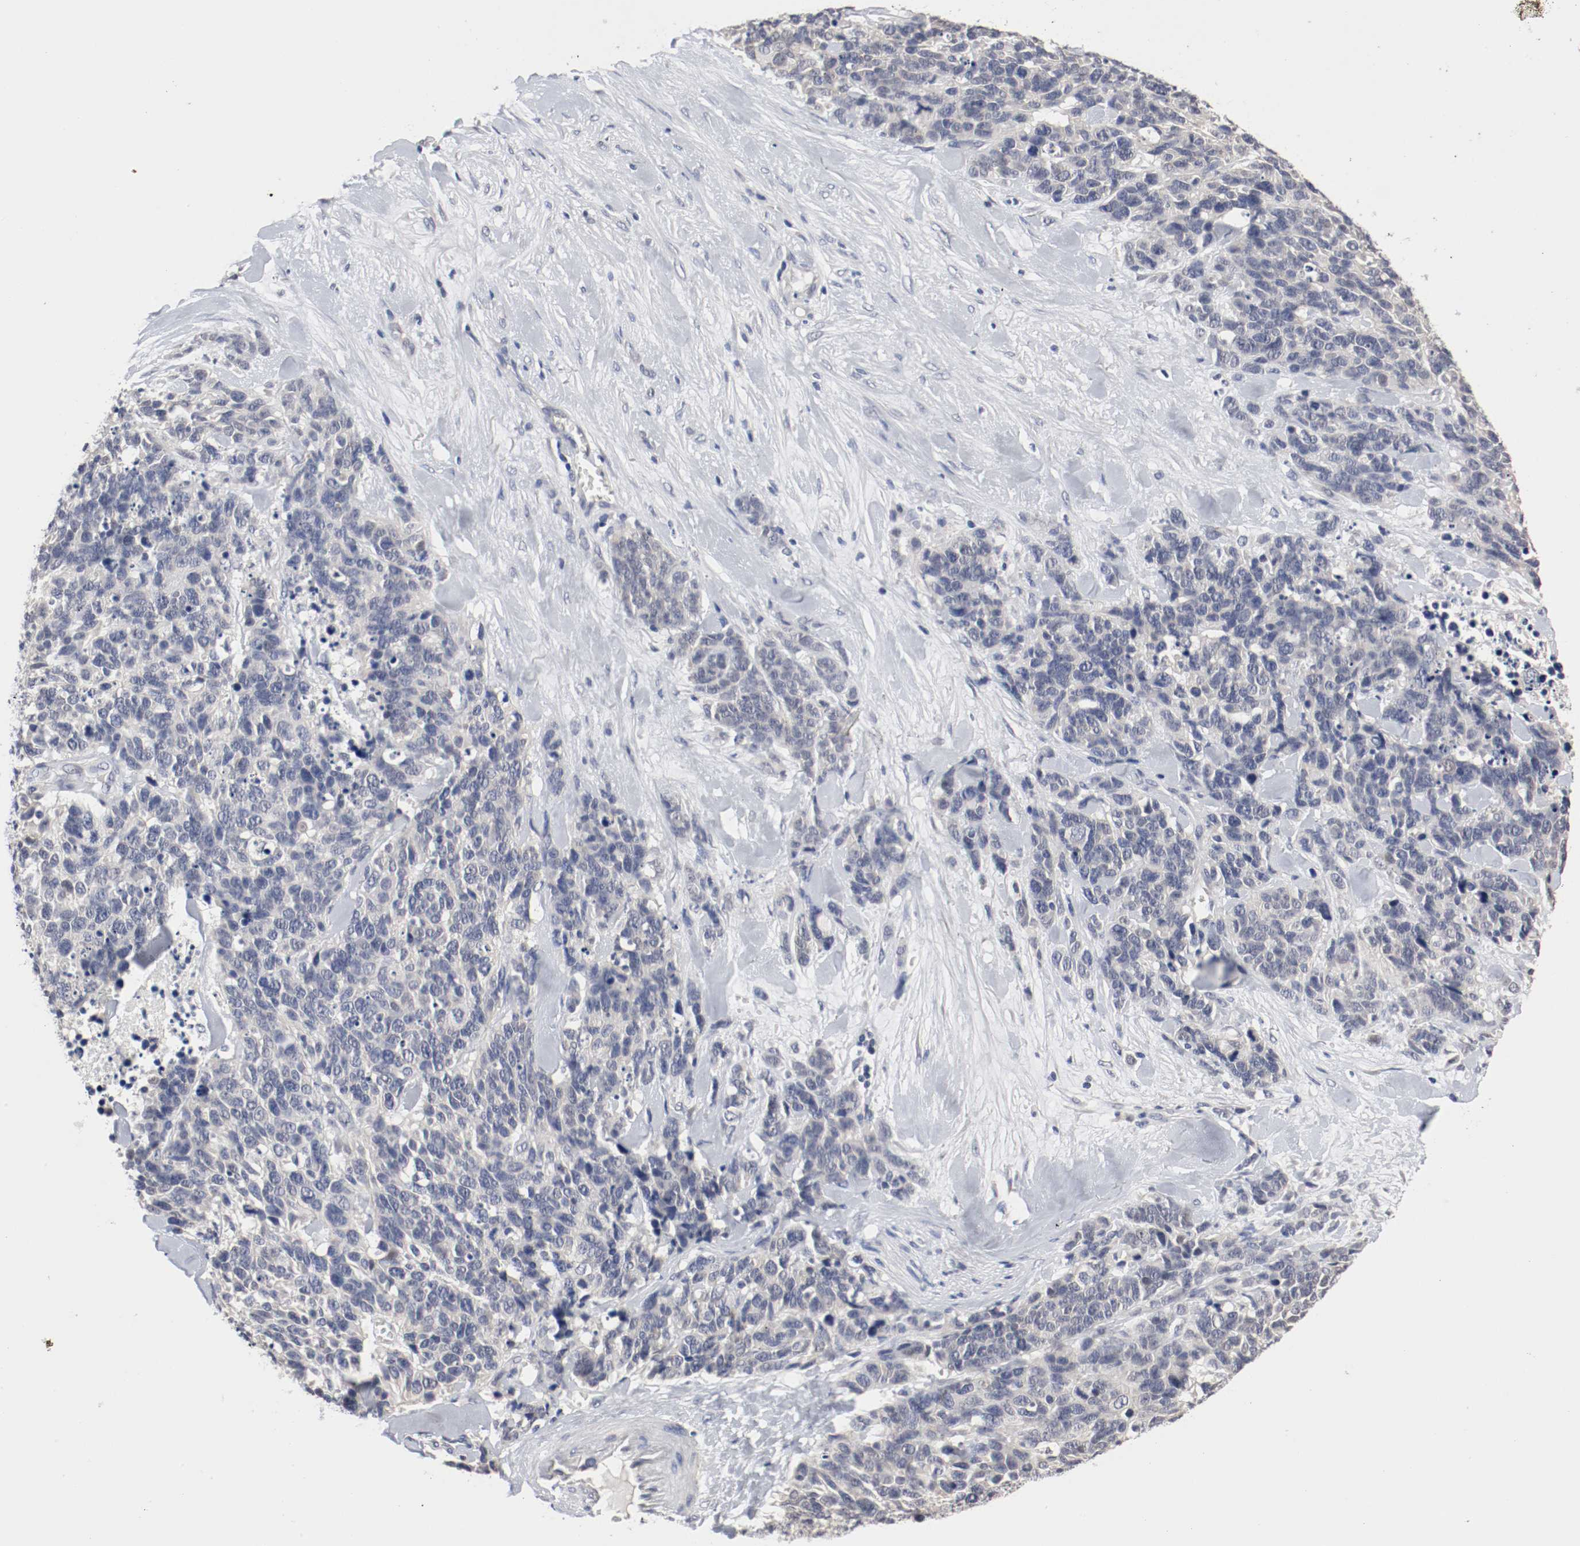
{"staining": {"intensity": "negative", "quantity": "none", "location": "none"}, "tissue": "lung cancer", "cell_type": "Tumor cells", "image_type": "cancer", "snomed": [{"axis": "morphology", "description": "Neoplasm, malignant, NOS"}, {"axis": "topography", "description": "Lung"}], "caption": "Immunohistochemical staining of human lung neoplasm (malignant) reveals no significant positivity in tumor cells. The staining was performed using DAB (3,3'-diaminobenzidine) to visualize the protein expression in brown, while the nuclei were stained in blue with hematoxylin (Magnification: 20x).", "gene": "CEBPE", "patient": {"sex": "female", "age": 58}}